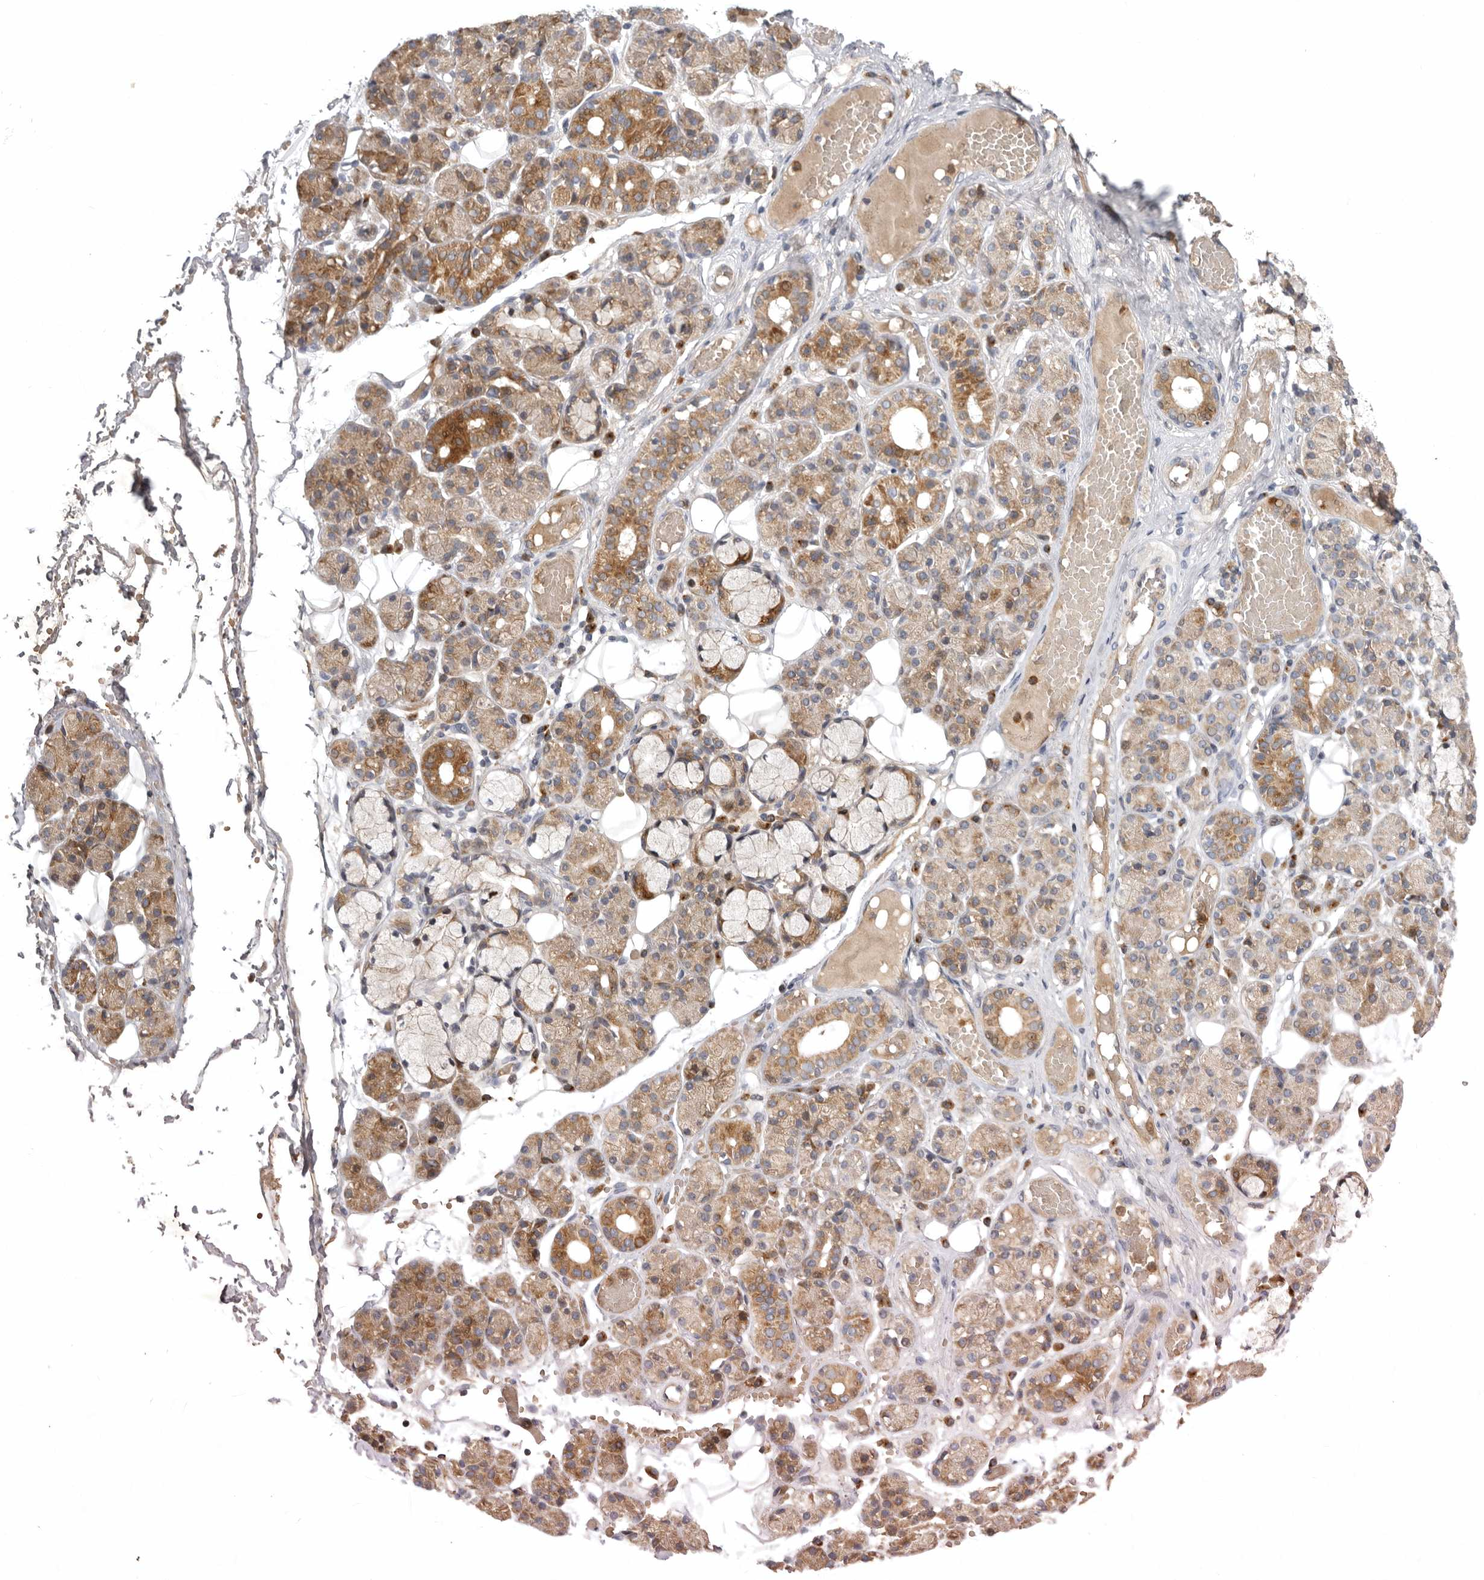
{"staining": {"intensity": "moderate", "quantity": "25%-75%", "location": "cytoplasmic/membranous"}, "tissue": "salivary gland", "cell_type": "Glandular cells", "image_type": "normal", "snomed": [{"axis": "morphology", "description": "Normal tissue, NOS"}, {"axis": "topography", "description": "Salivary gland"}], "caption": "Protein analysis of normal salivary gland displays moderate cytoplasmic/membranous positivity in approximately 25%-75% of glandular cells. (Brightfield microscopy of DAB IHC at high magnification).", "gene": "KIF2B", "patient": {"sex": "male", "age": 63}}